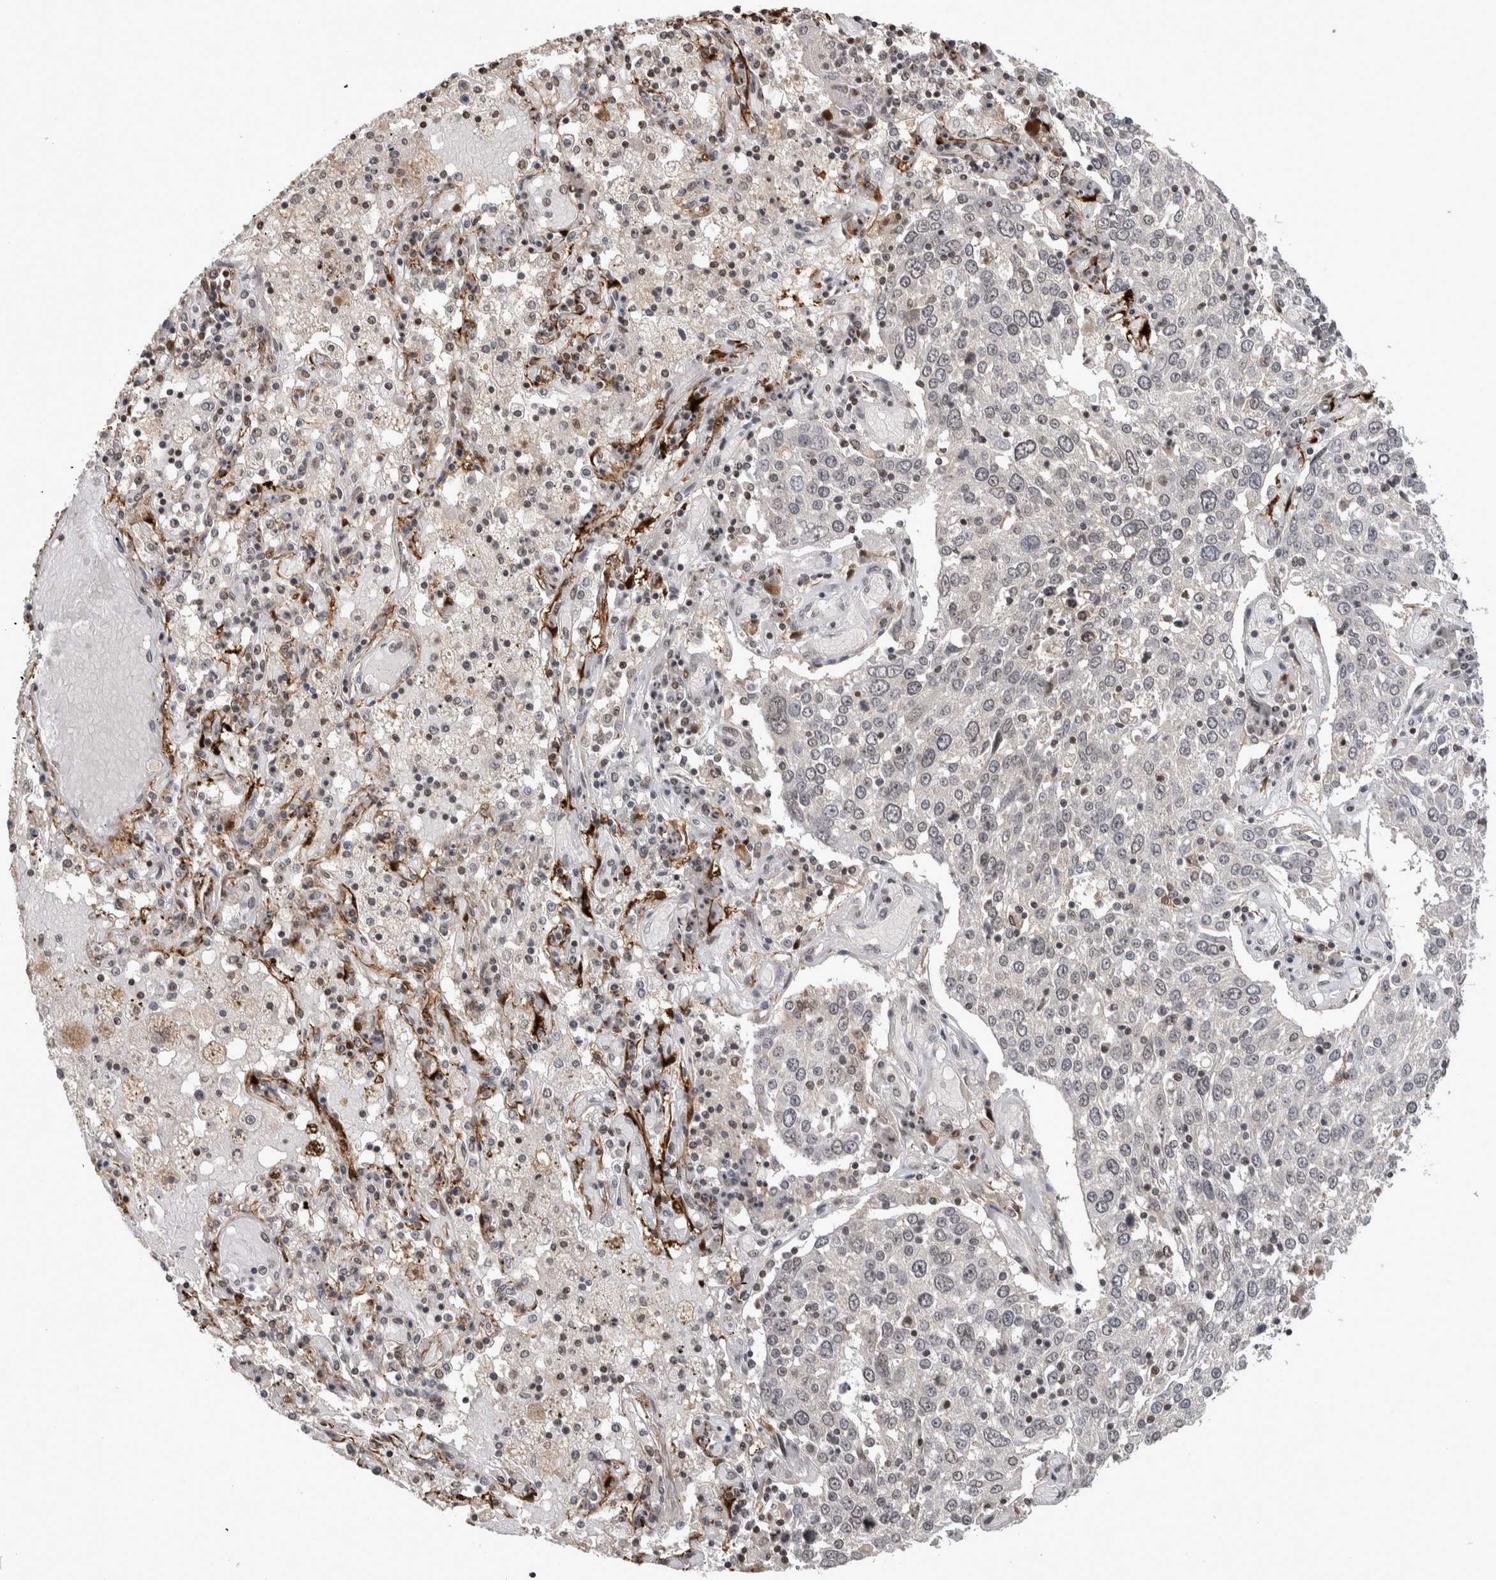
{"staining": {"intensity": "weak", "quantity": "<25%", "location": "nuclear"}, "tissue": "lung cancer", "cell_type": "Tumor cells", "image_type": "cancer", "snomed": [{"axis": "morphology", "description": "Squamous cell carcinoma, NOS"}, {"axis": "topography", "description": "Lung"}], "caption": "Lung cancer stained for a protein using IHC shows no positivity tumor cells.", "gene": "ZSCAN21", "patient": {"sex": "male", "age": 65}}